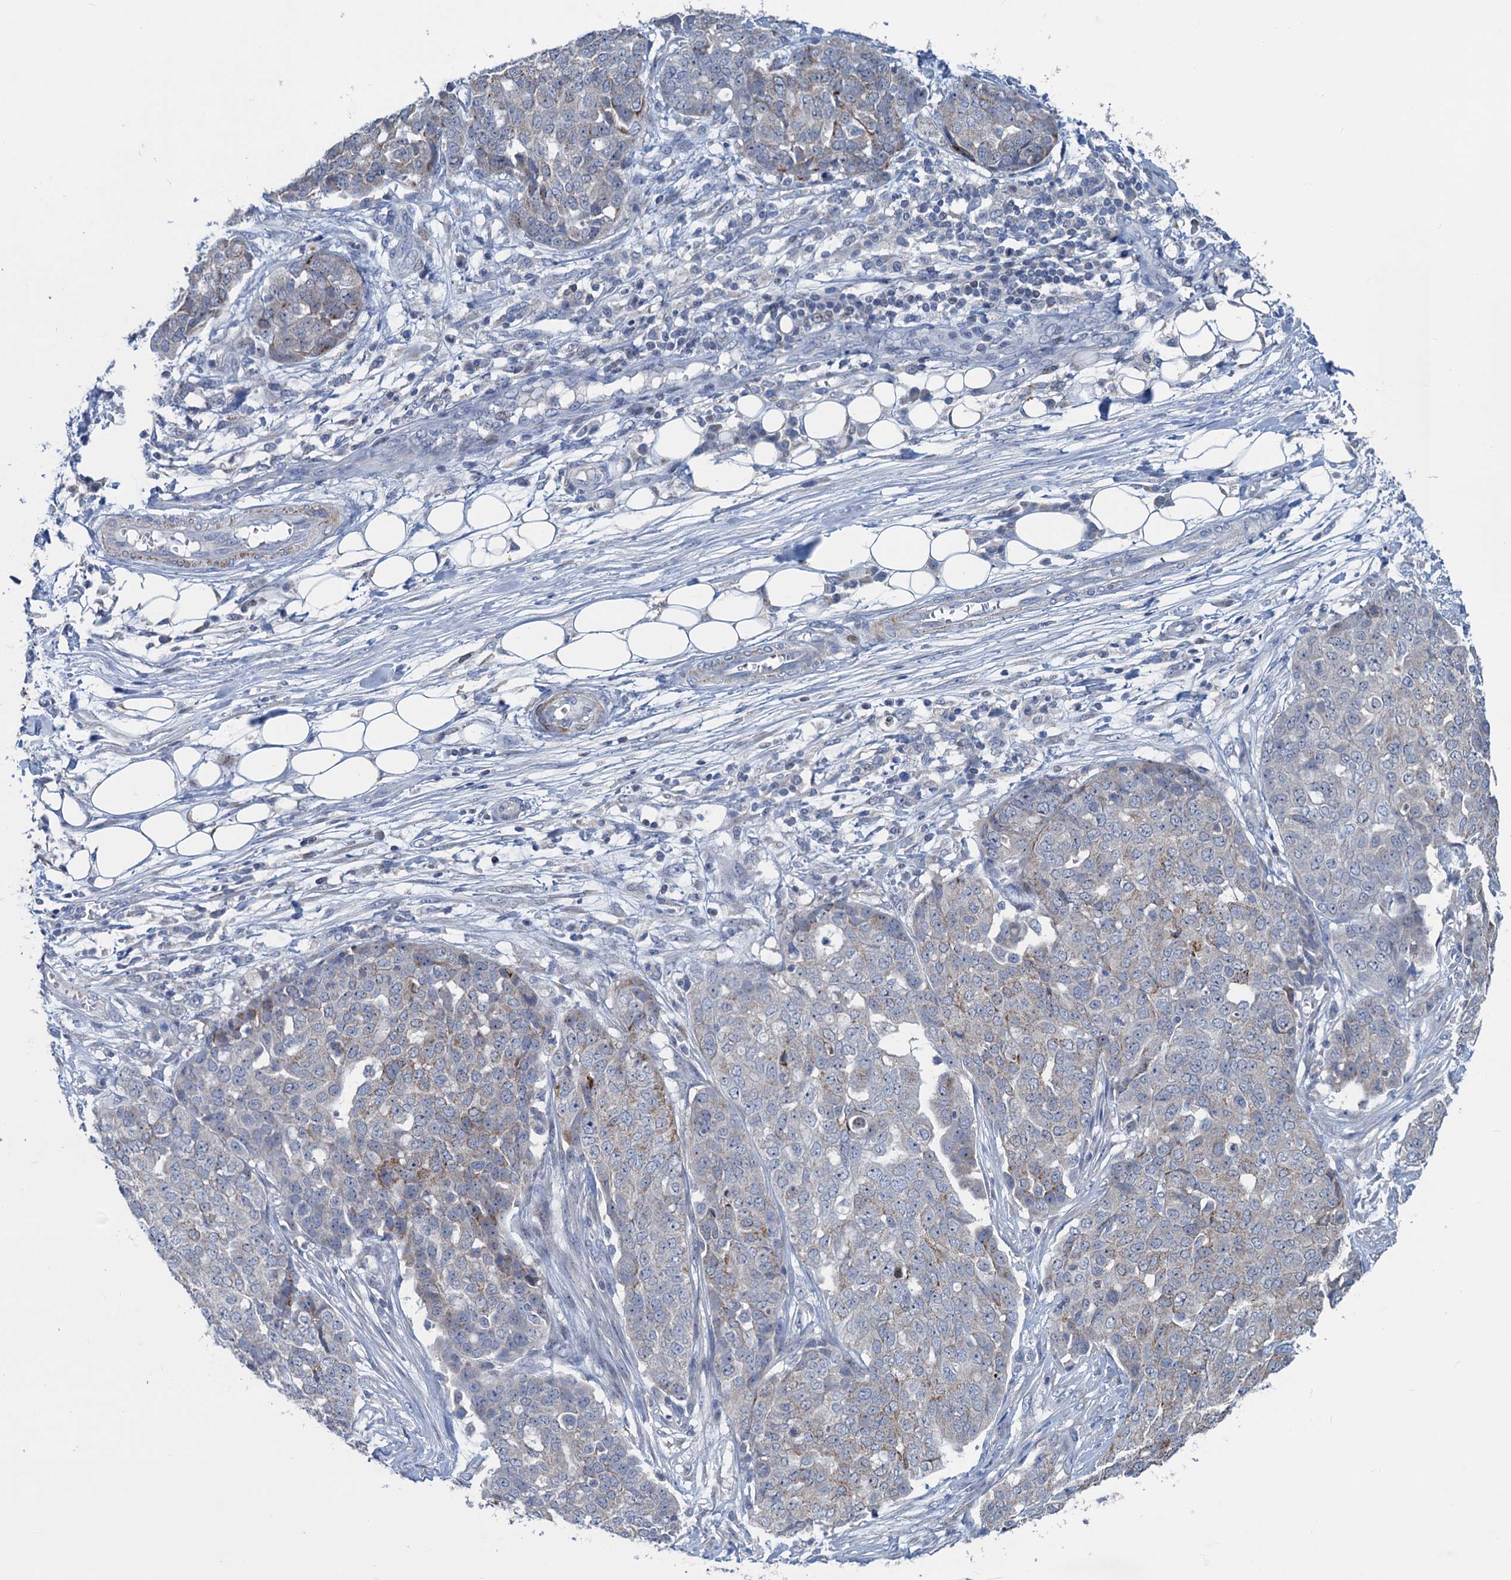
{"staining": {"intensity": "moderate", "quantity": "<25%", "location": "cytoplasmic/membranous"}, "tissue": "ovarian cancer", "cell_type": "Tumor cells", "image_type": "cancer", "snomed": [{"axis": "morphology", "description": "Cystadenocarcinoma, serous, NOS"}, {"axis": "topography", "description": "Soft tissue"}, {"axis": "topography", "description": "Ovary"}], "caption": "This is a photomicrograph of immunohistochemistry (IHC) staining of ovarian cancer (serous cystadenocarcinoma), which shows moderate staining in the cytoplasmic/membranous of tumor cells.", "gene": "ESYT3", "patient": {"sex": "female", "age": 57}}